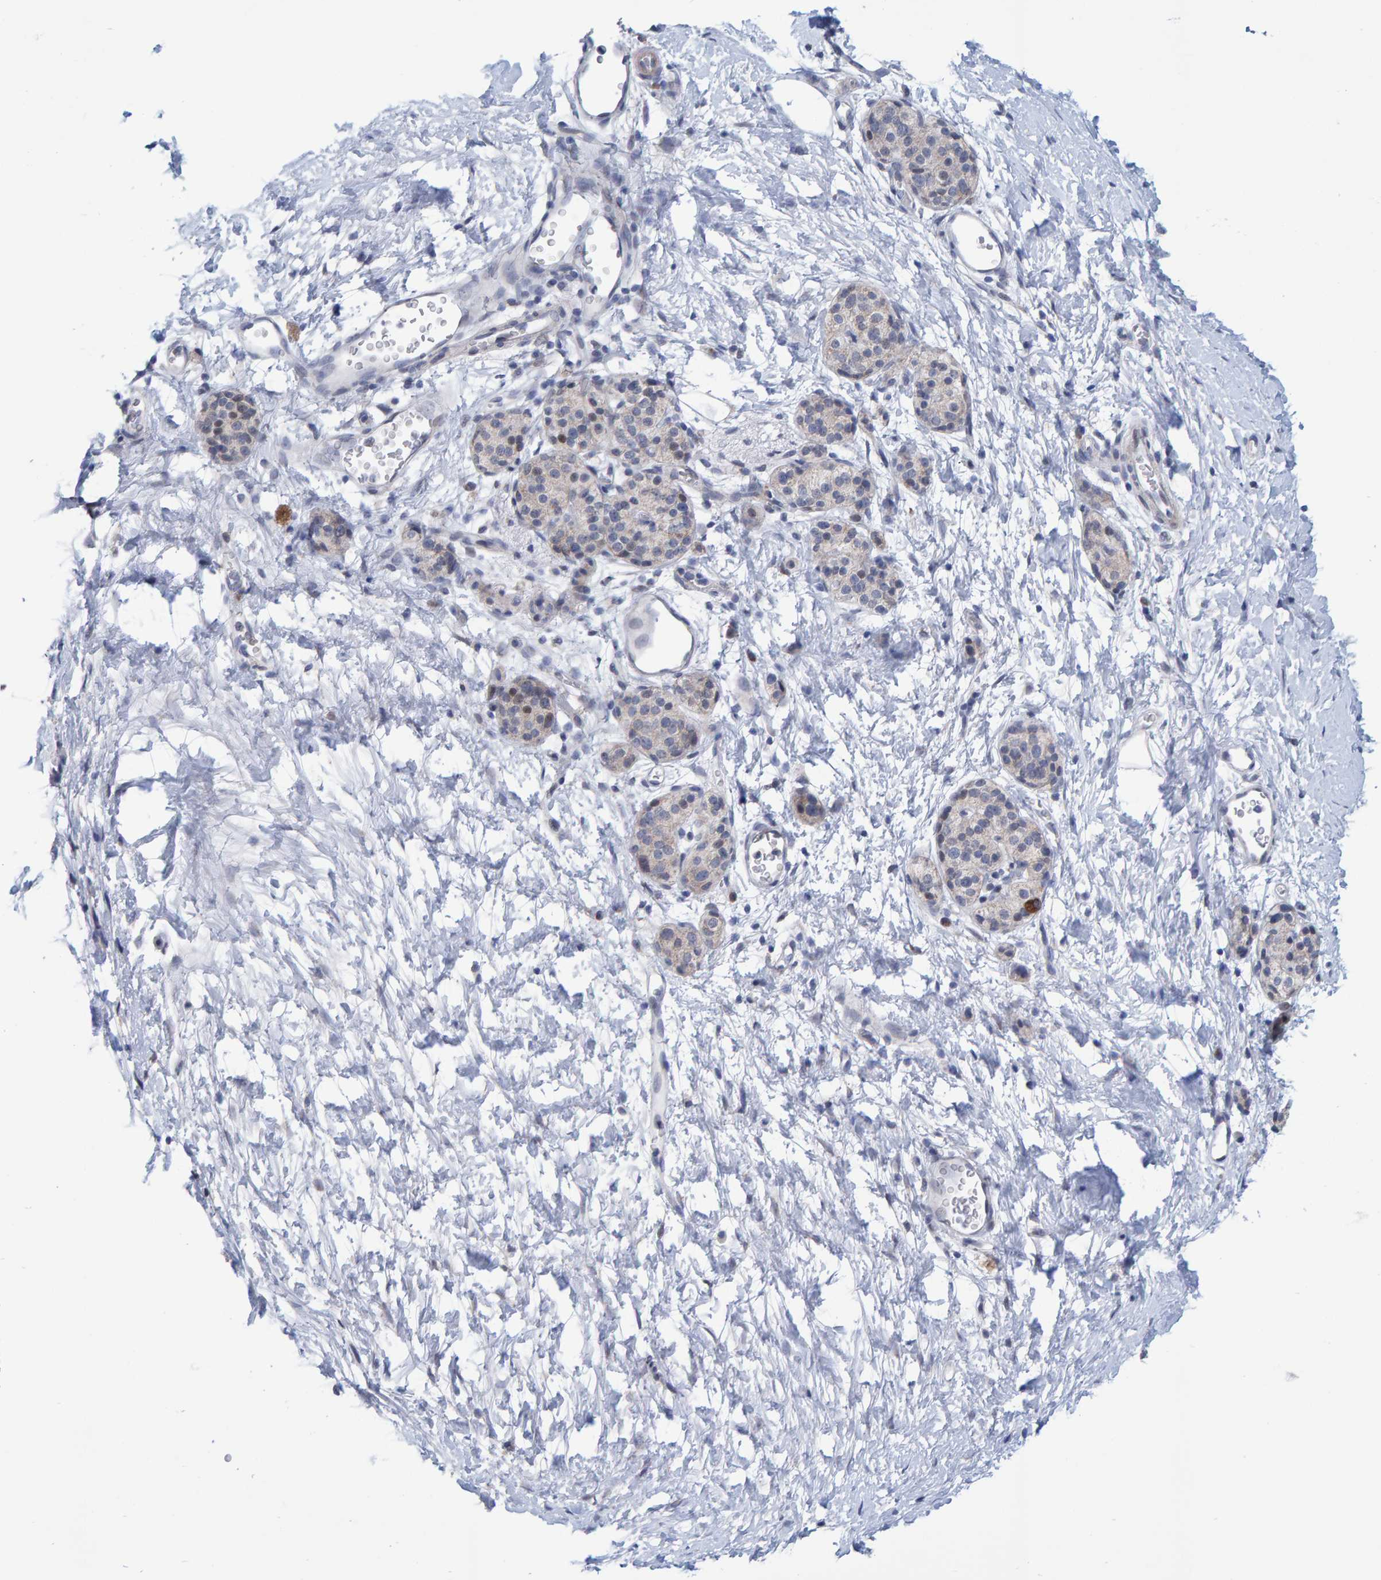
{"staining": {"intensity": "negative", "quantity": "none", "location": "none"}, "tissue": "pancreatic cancer", "cell_type": "Tumor cells", "image_type": "cancer", "snomed": [{"axis": "morphology", "description": "Adenocarcinoma, NOS"}, {"axis": "topography", "description": "Pancreas"}], "caption": "Tumor cells show no significant protein positivity in adenocarcinoma (pancreatic). (IHC, brightfield microscopy, high magnification).", "gene": "USP43", "patient": {"sex": "male", "age": 50}}